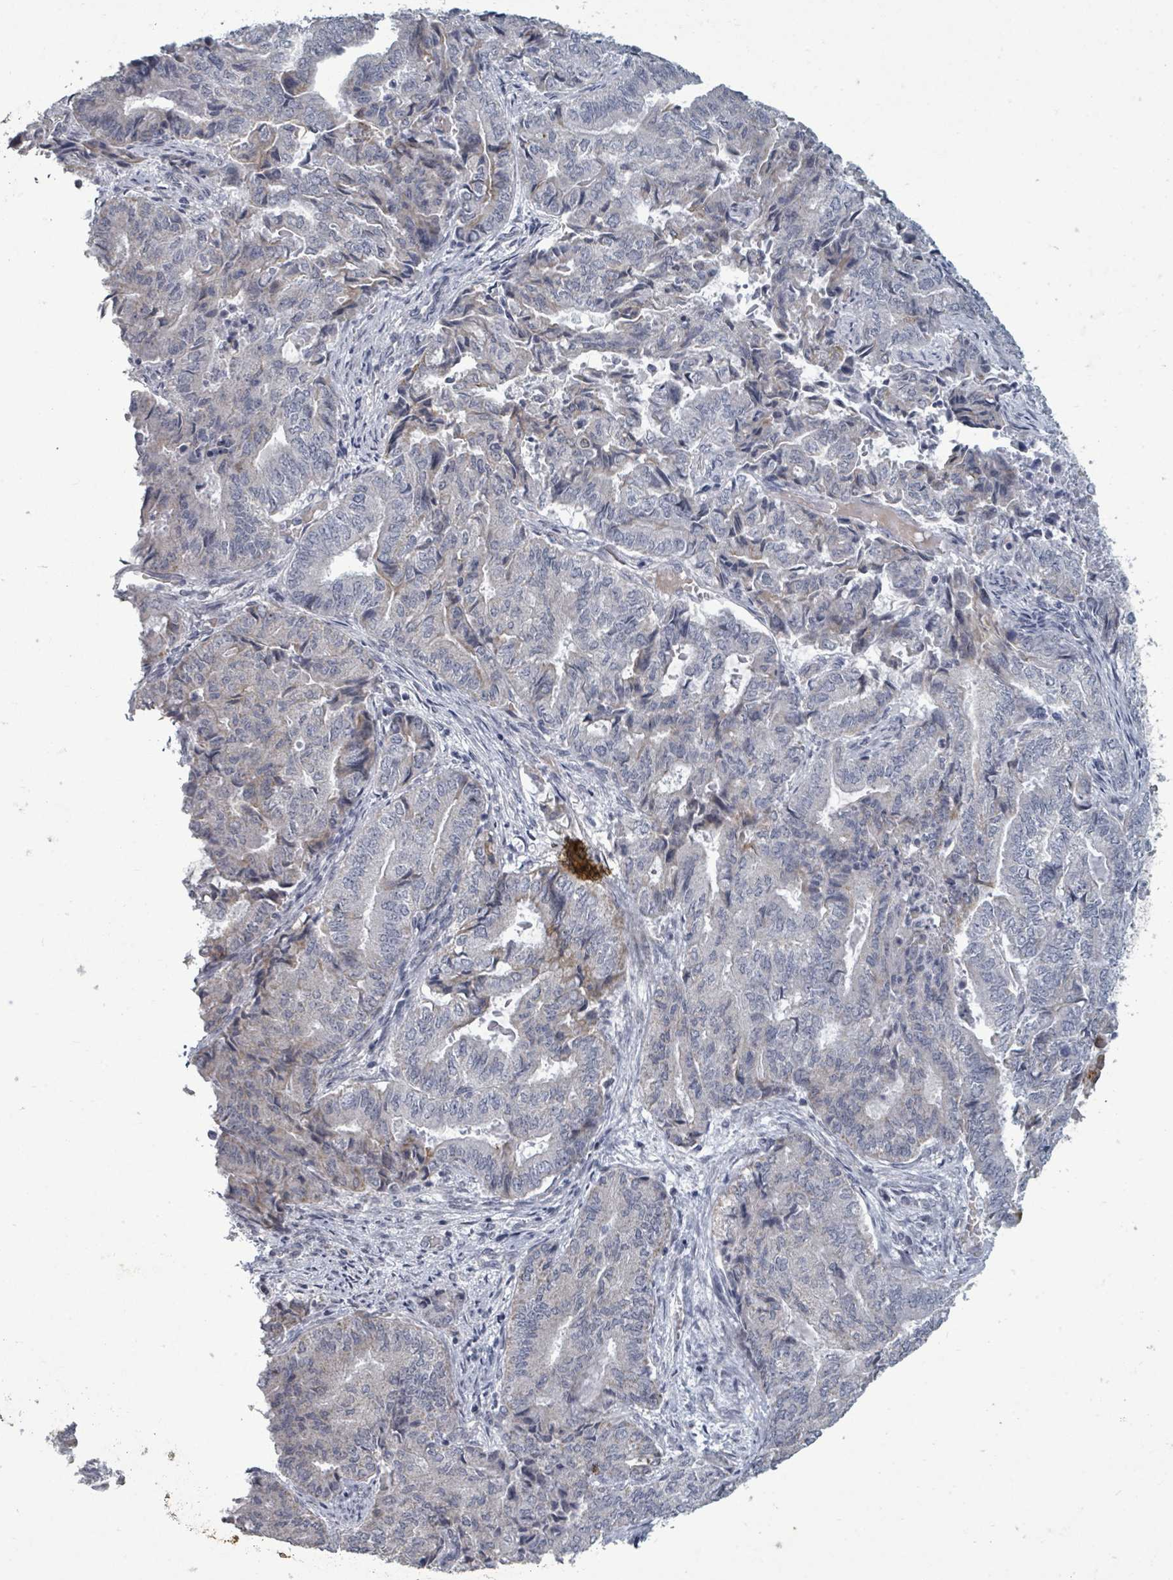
{"staining": {"intensity": "negative", "quantity": "none", "location": "none"}, "tissue": "endometrial cancer", "cell_type": "Tumor cells", "image_type": "cancer", "snomed": [{"axis": "morphology", "description": "Adenocarcinoma, NOS"}, {"axis": "topography", "description": "Endometrium"}], "caption": "The micrograph displays no significant staining in tumor cells of adenocarcinoma (endometrial).", "gene": "PTPN20", "patient": {"sex": "female", "age": 80}}